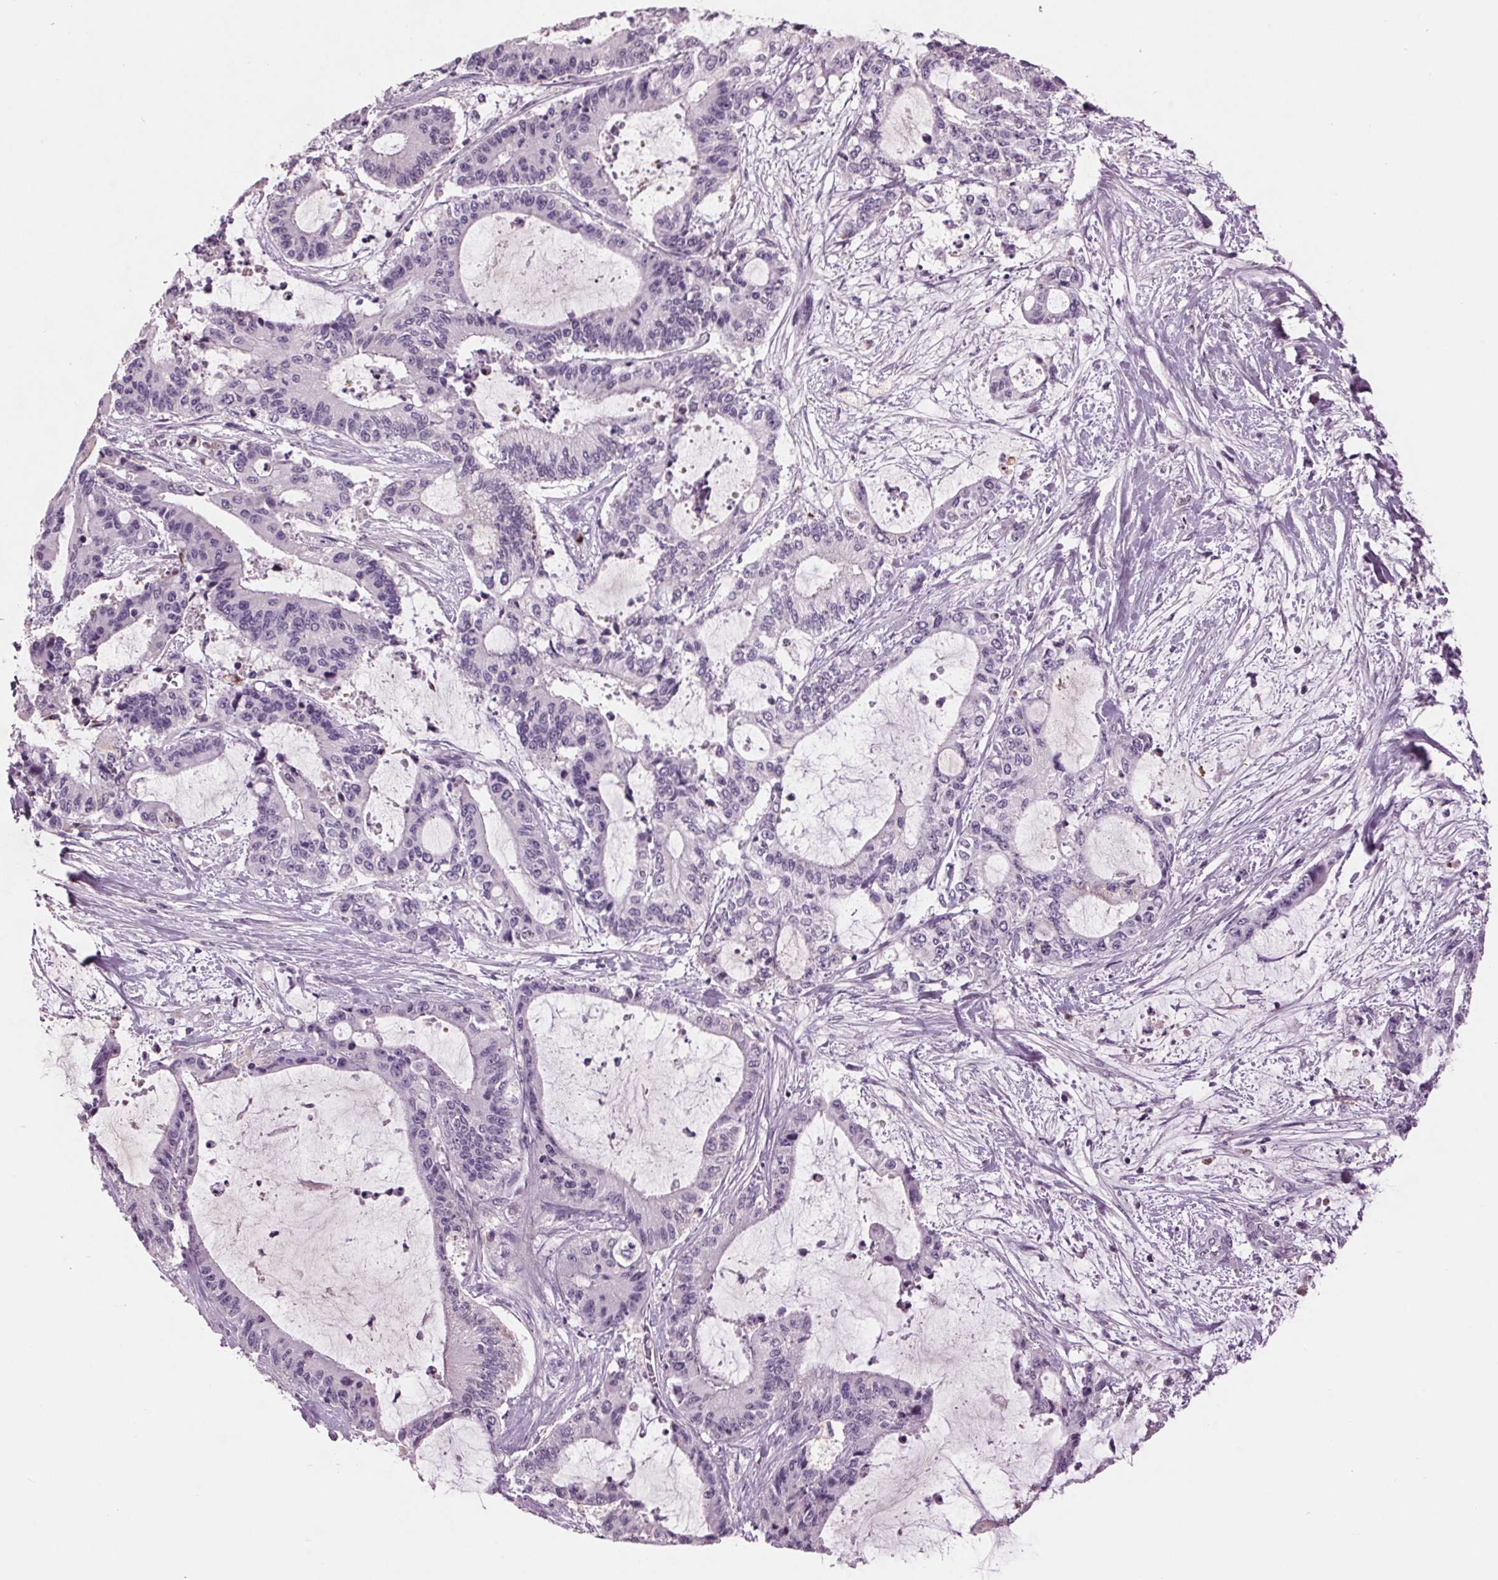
{"staining": {"intensity": "negative", "quantity": "none", "location": "none"}, "tissue": "liver cancer", "cell_type": "Tumor cells", "image_type": "cancer", "snomed": [{"axis": "morphology", "description": "Cholangiocarcinoma"}, {"axis": "topography", "description": "Liver"}], "caption": "Tumor cells are negative for brown protein staining in cholangiocarcinoma (liver).", "gene": "C6", "patient": {"sex": "female", "age": 73}}